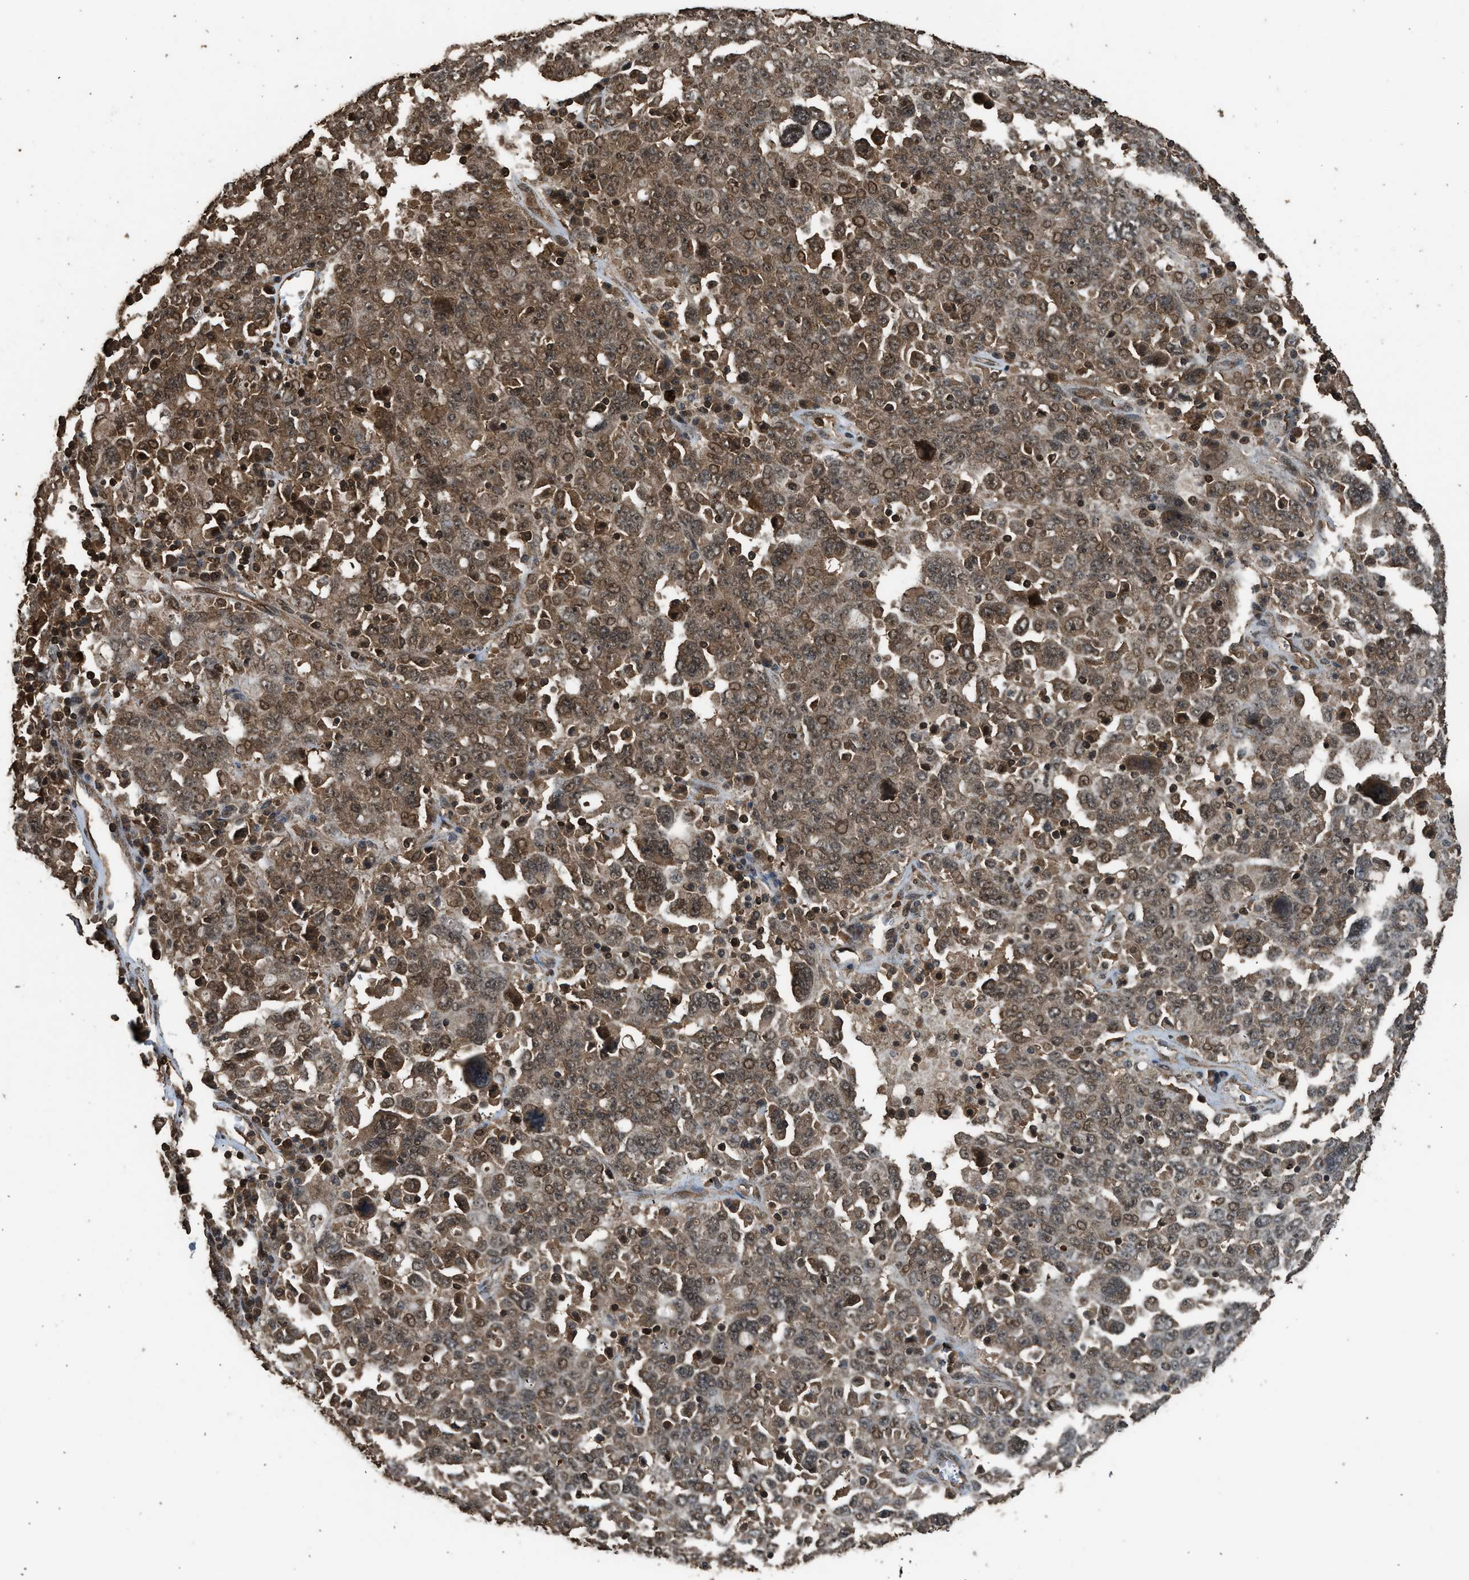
{"staining": {"intensity": "moderate", "quantity": ">75%", "location": "cytoplasmic/membranous,nuclear"}, "tissue": "ovarian cancer", "cell_type": "Tumor cells", "image_type": "cancer", "snomed": [{"axis": "morphology", "description": "Carcinoma, endometroid"}, {"axis": "topography", "description": "Ovary"}], "caption": "Endometroid carcinoma (ovarian) stained with DAB (3,3'-diaminobenzidine) immunohistochemistry (IHC) exhibits medium levels of moderate cytoplasmic/membranous and nuclear staining in about >75% of tumor cells.", "gene": "MYBL2", "patient": {"sex": "female", "age": 62}}